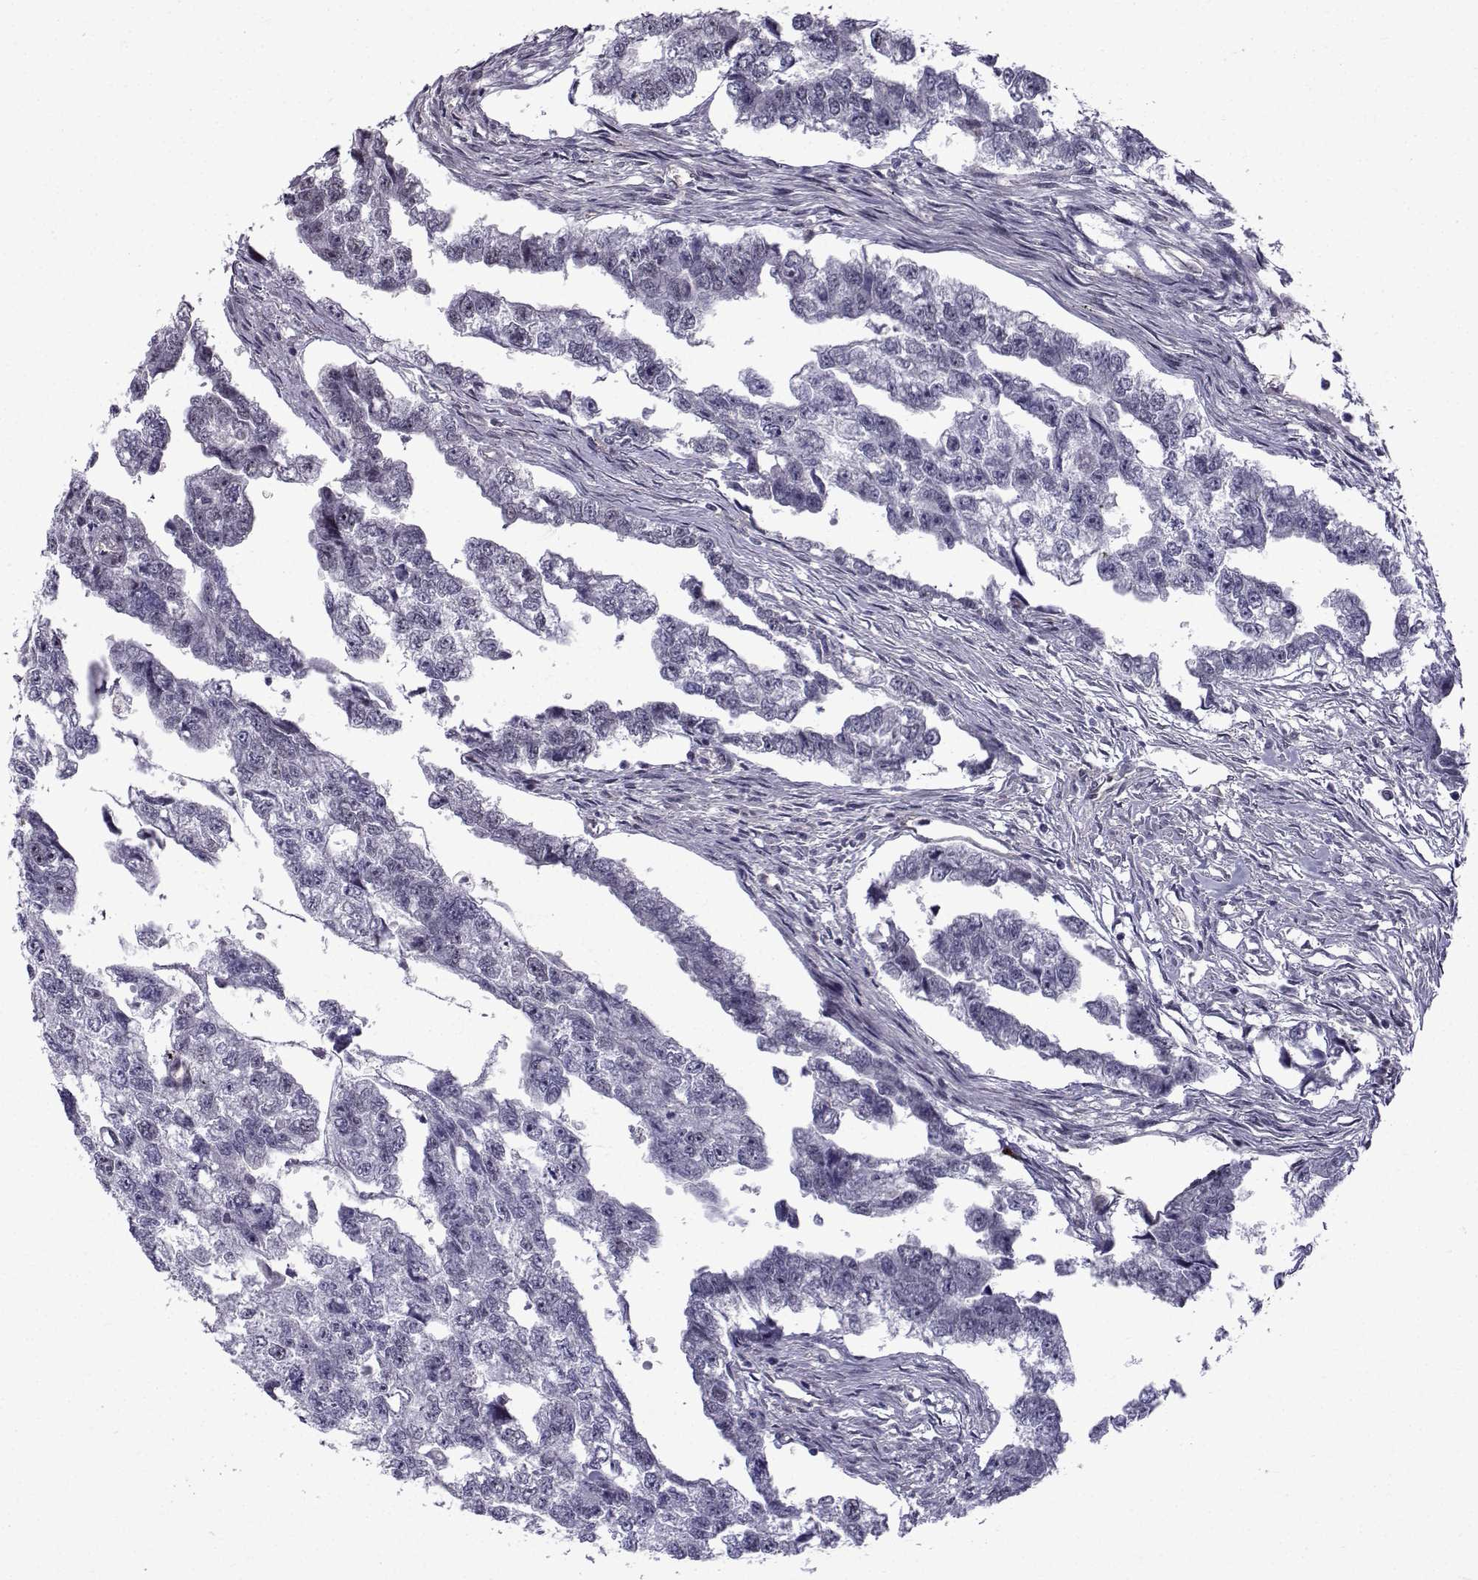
{"staining": {"intensity": "weak", "quantity": "<25%", "location": "nuclear"}, "tissue": "testis cancer", "cell_type": "Tumor cells", "image_type": "cancer", "snomed": [{"axis": "morphology", "description": "Carcinoma, Embryonal, NOS"}, {"axis": "morphology", "description": "Teratoma, malignant, NOS"}, {"axis": "topography", "description": "Testis"}], "caption": "Malignant teratoma (testis) stained for a protein using immunohistochemistry (IHC) reveals no positivity tumor cells.", "gene": "RBM24", "patient": {"sex": "male", "age": 44}}